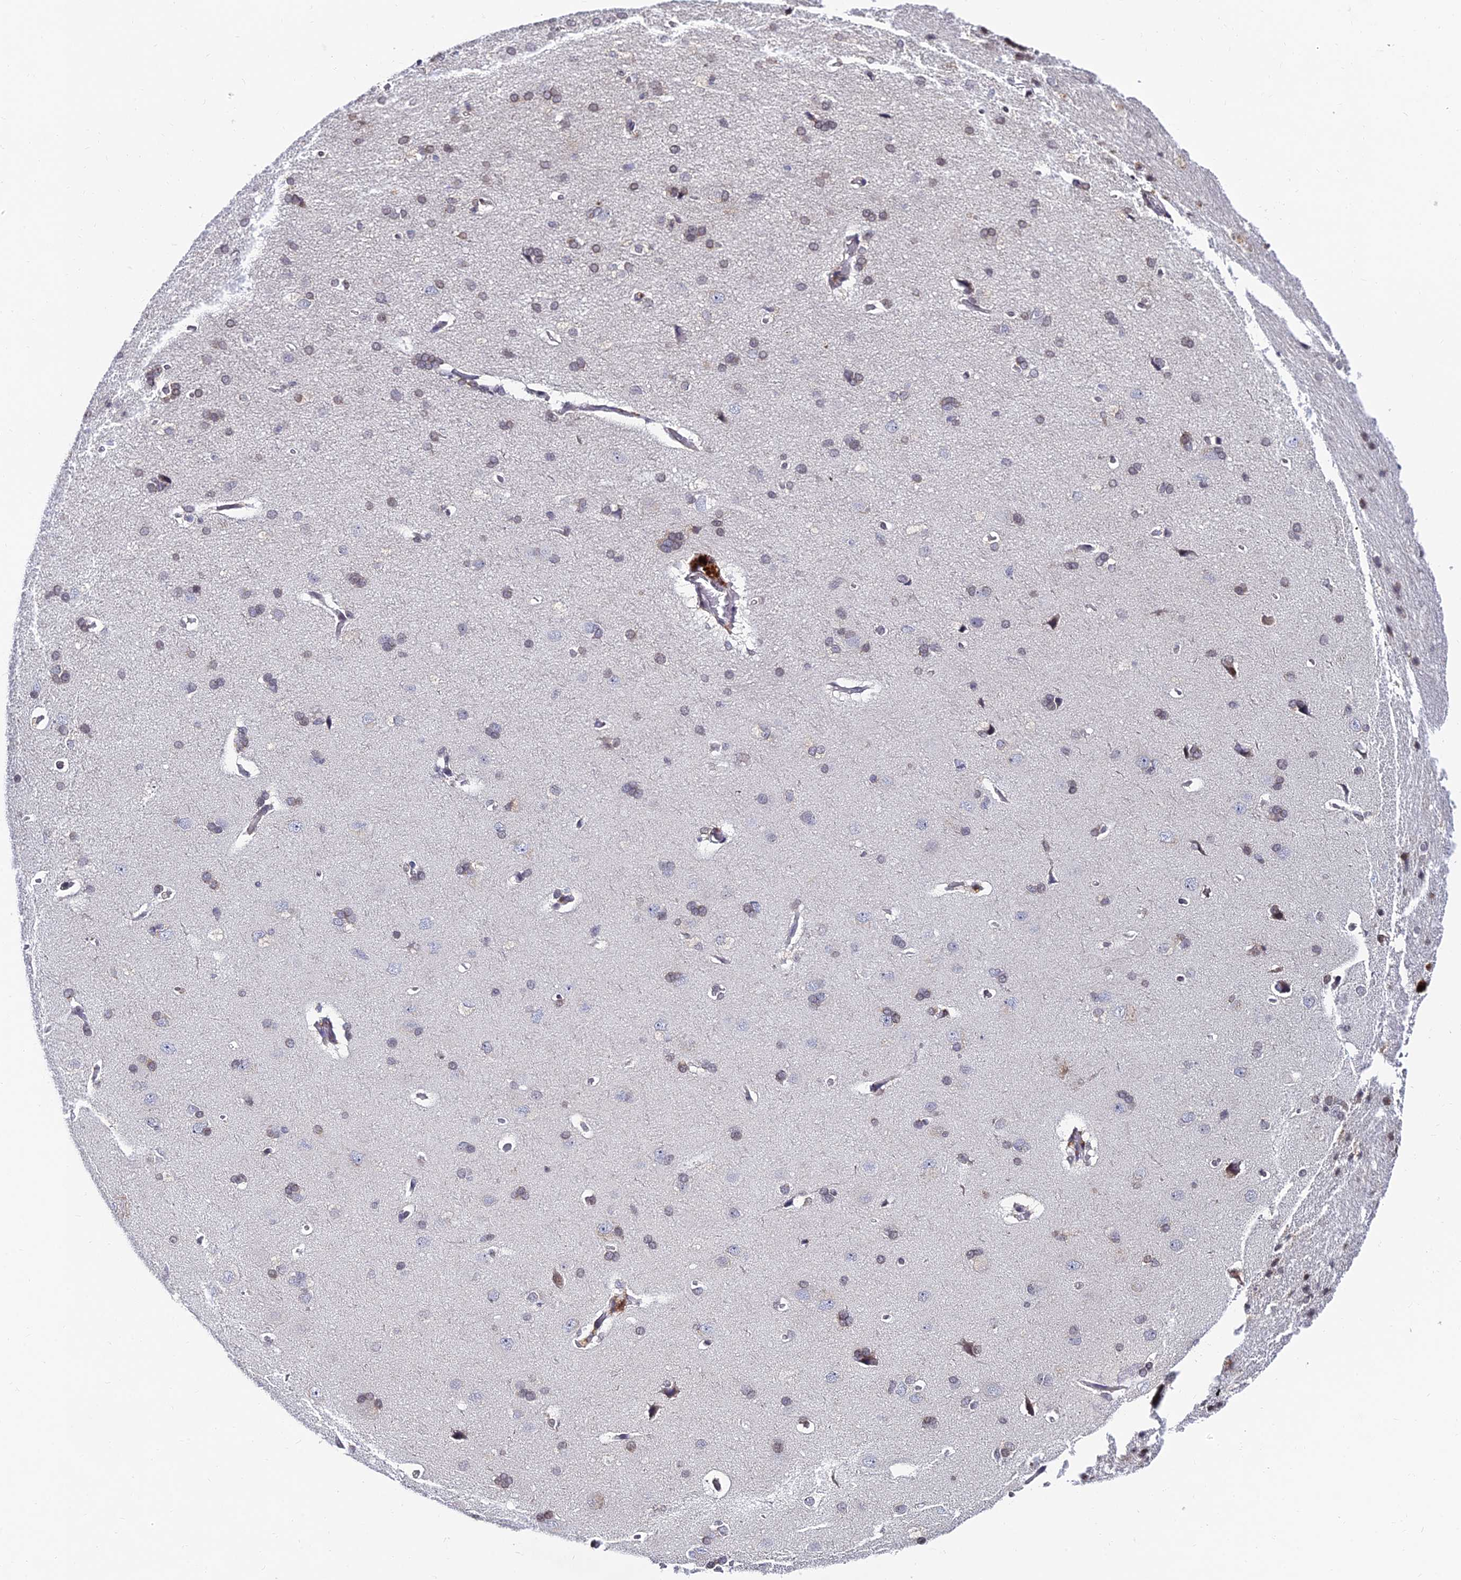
{"staining": {"intensity": "negative", "quantity": "none", "location": "none"}, "tissue": "cerebral cortex", "cell_type": "Endothelial cells", "image_type": "normal", "snomed": [{"axis": "morphology", "description": "Normal tissue, NOS"}, {"axis": "topography", "description": "Cerebral cortex"}], "caption": "Immunohistochemistry of benign cerebral cortex displays no expression in endothelial cells. (IHC, brightfield microscopy, high magnification).", "gene": "CDNF", "patient": {"sex": "male", "age": 62}}